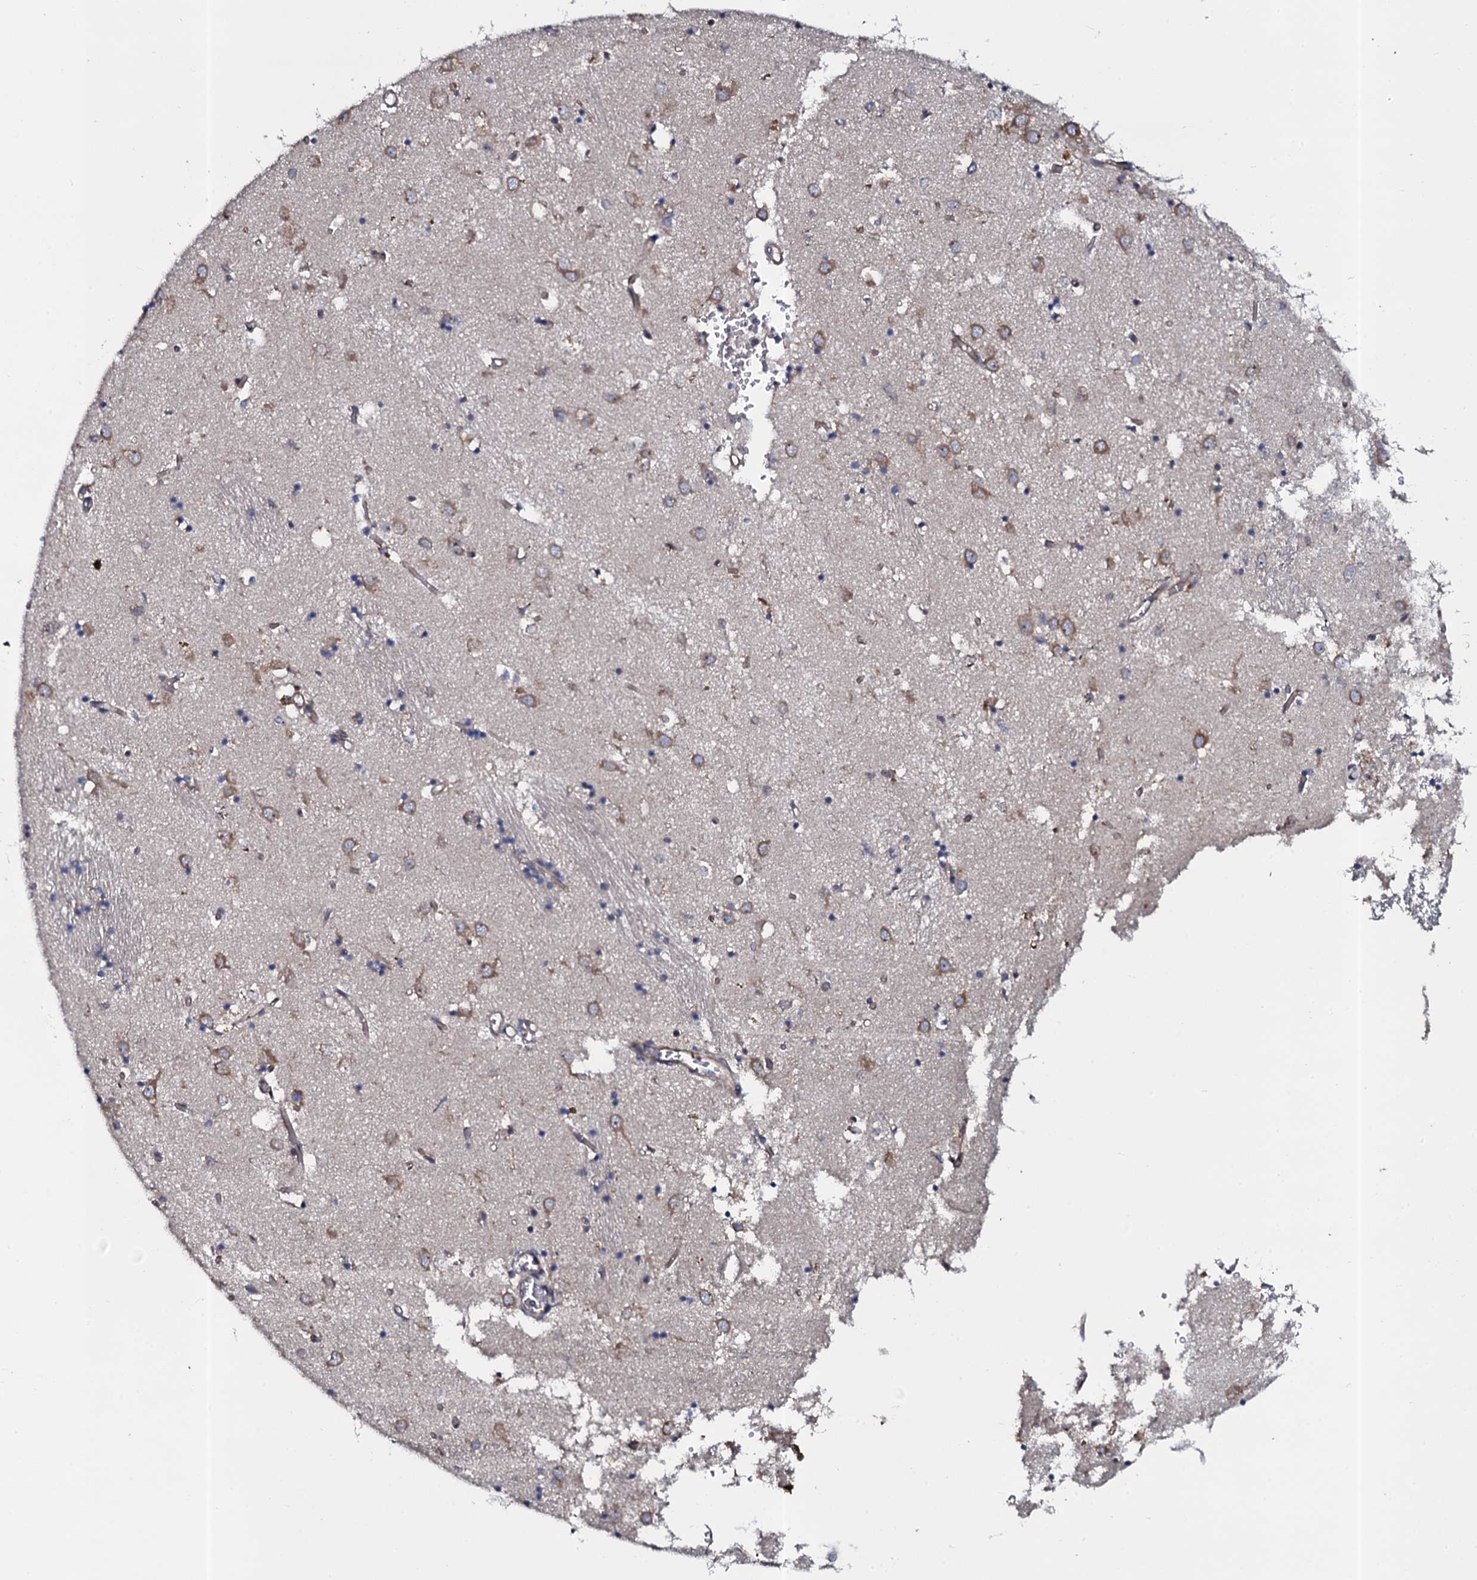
{"staining": {"intensity": "moderate", "quantity": "<25%", "location": "cytoplasmic/membranous"}, "tissue": "caudate", "cell_type": "Glial cells", "image_type": "normal", "snomed": [{"axis": "morphology", "description": "Normal tissue, NOS"}, {"axis": "topography", "description": "Lateral ventricle wall"}], "caption": "The histopathology image displays immunohistochemical staining of benign caudate. There is moderate cytoplasmic/membranous expression is appreciated in about <25% of glial cells.", "gene": "TMEM151A", "patient": {"sex": "male", "age": 70}}